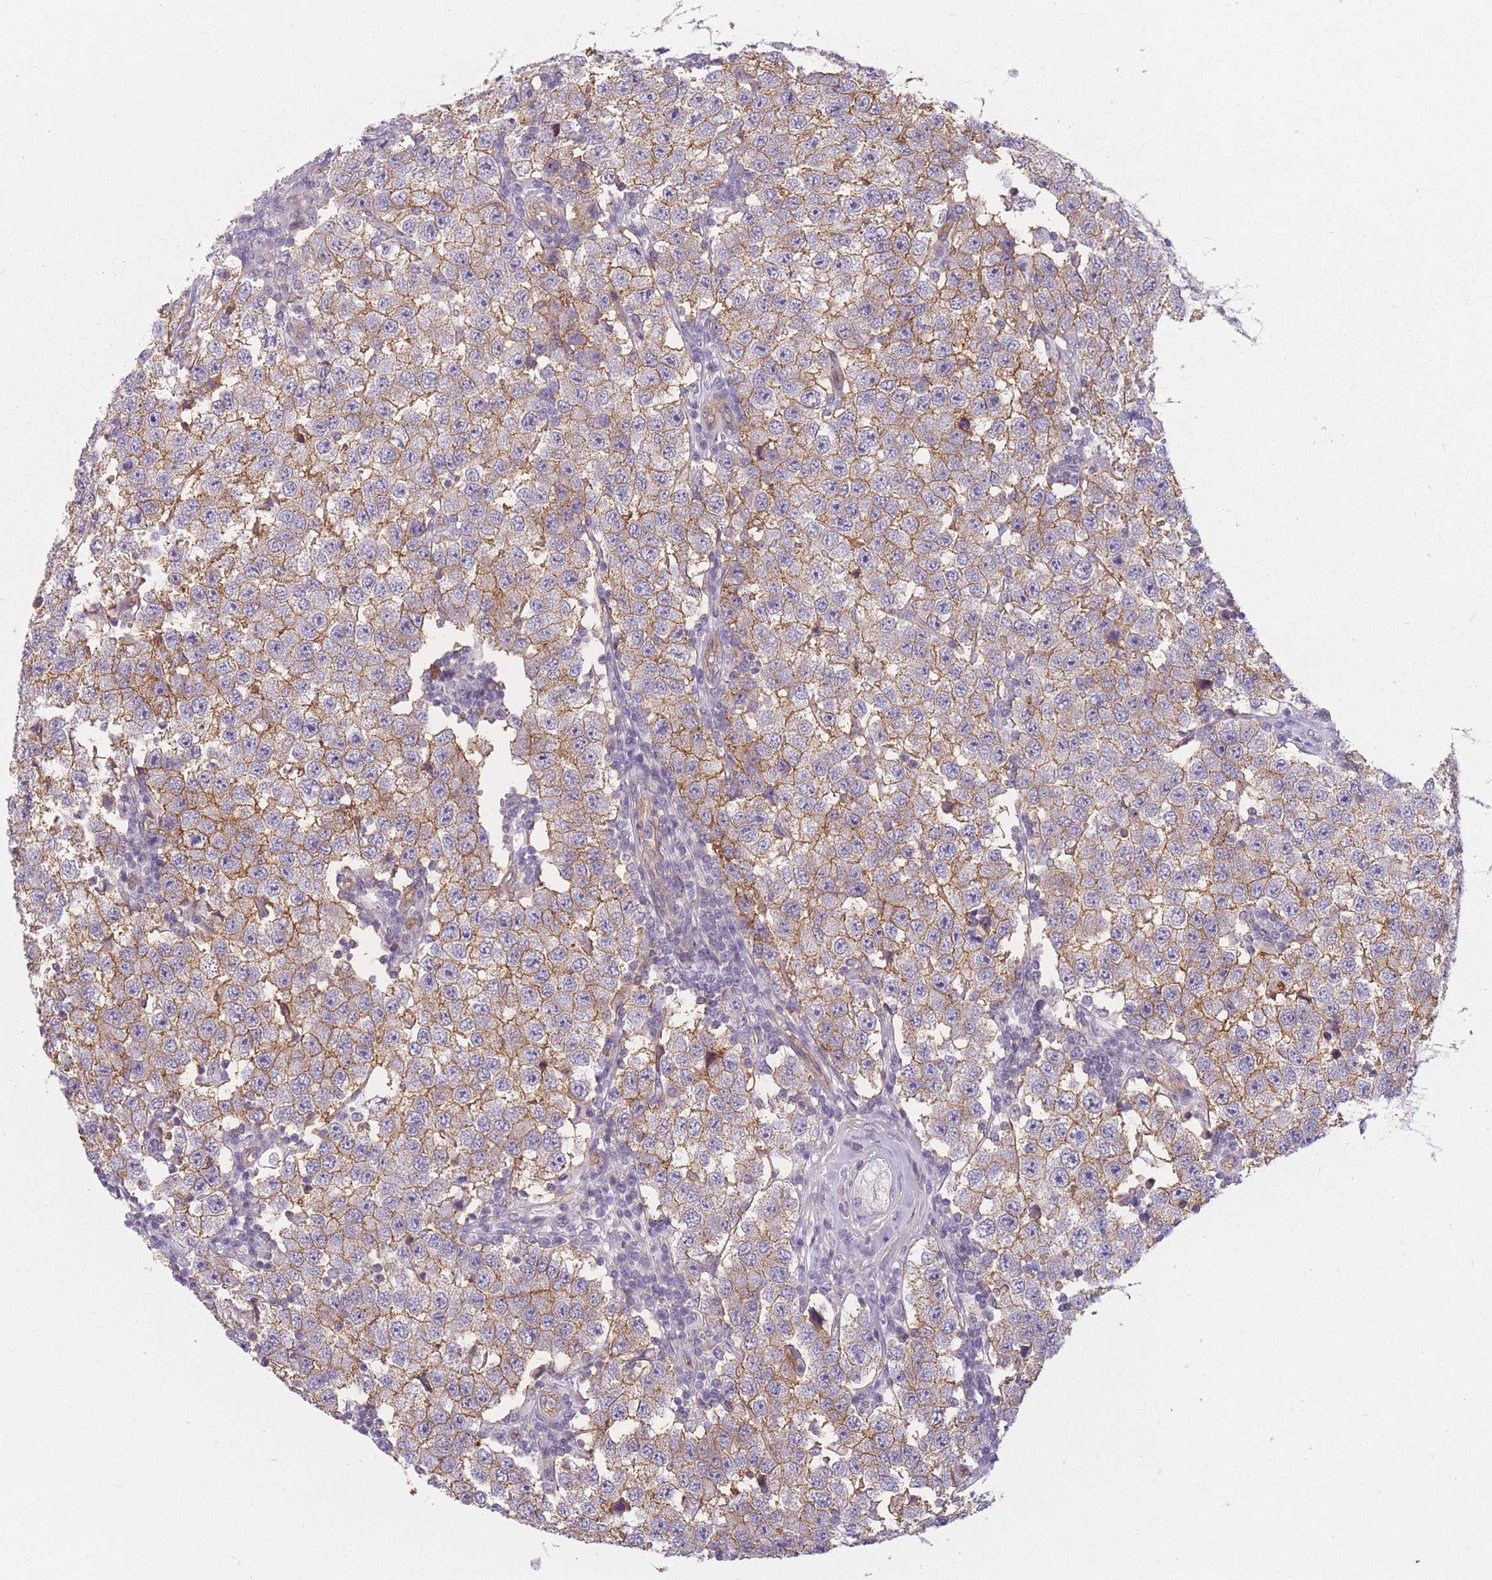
{"staining": {"intensity": "moderate", "quantity": "25%-75%", "location": "cytoplasmic/membranous"}, "tissue": "testis cancer", "cell_type": "Tumor cells", "image_type": "cancer", "snomed": [{"axis": "morphology", "description": "Seminoma, NOS"}, {"axis": "topography", "description": "Testis"}], "caption": "Immunohistochemical staining of testis cancer (seminoma) exhibits moderate cytoplasmic/membranous protein expression in approximately 25%-75% of tumor cells. The staining is performed using DAB (3,3'-diaminobenzidine) brown chromogen to label protein expression. The nuclei are counter-stained blue using hematoxylin.", "gene": "SLC7A6", "patient": {"sex": "male", "age": 34}}